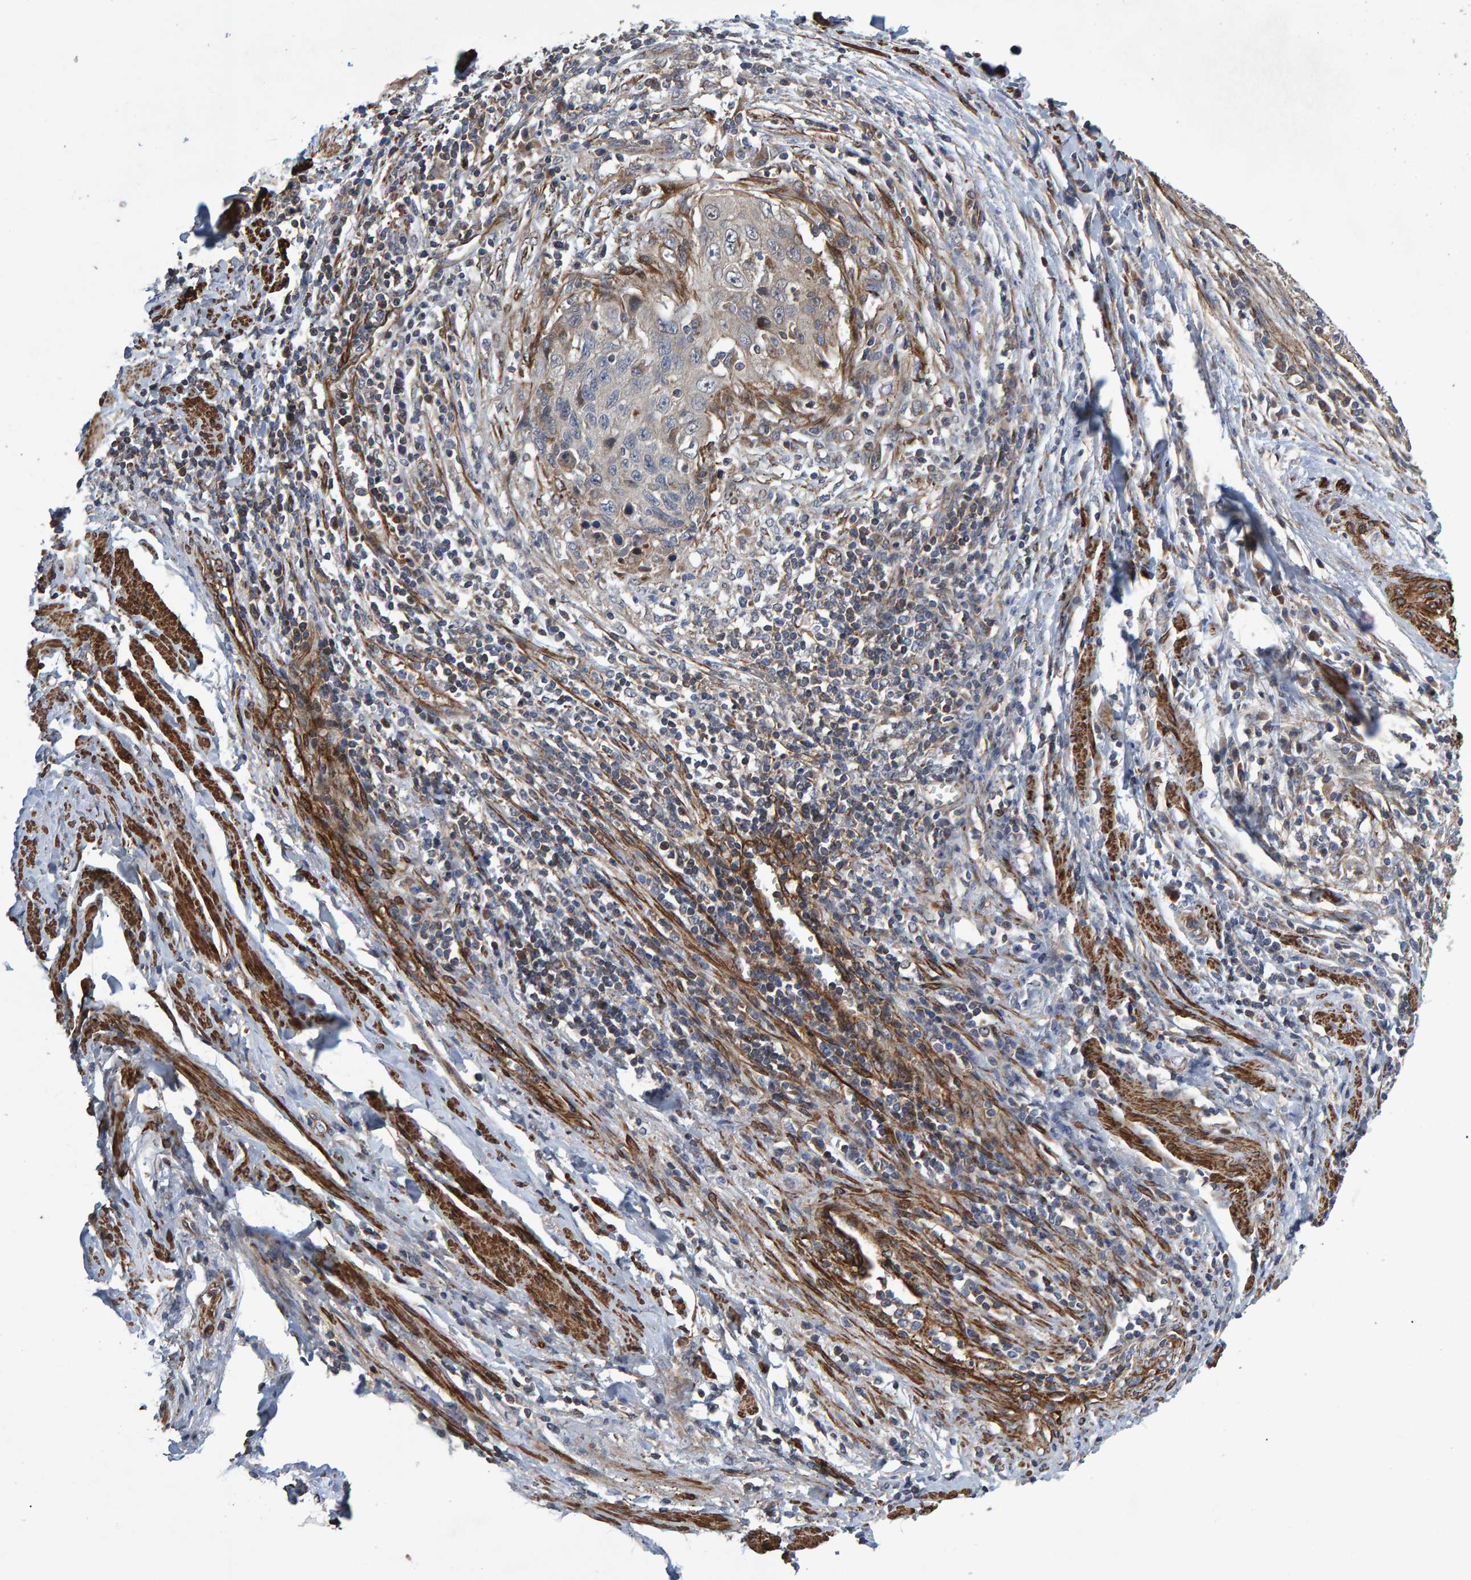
{"staining": {"intensity": "weak", "quantity": "<25%", "location": "cytoplasmic/membranous"}, "tissue": "cervical cancer", "cell_type": "Tumor cells", "image_type": "cancer", "snomed": [{"axis": "morphology", "description": "Squamous cell carcinoma, NOS"}, {"axis": "topography", "description": "Cervix"}], "caption": "Protein analysis of cervical cancer (squamous cell carcinoma) displays no significant staining in tumor cells. The staining is performed using DAB (3,3'-diaminobenzidine) brown chromogen with nuclei counter-stained in using hematoxylin.", "gene": "SLIT2", "patient": {"sex": "female", "age": 53}}